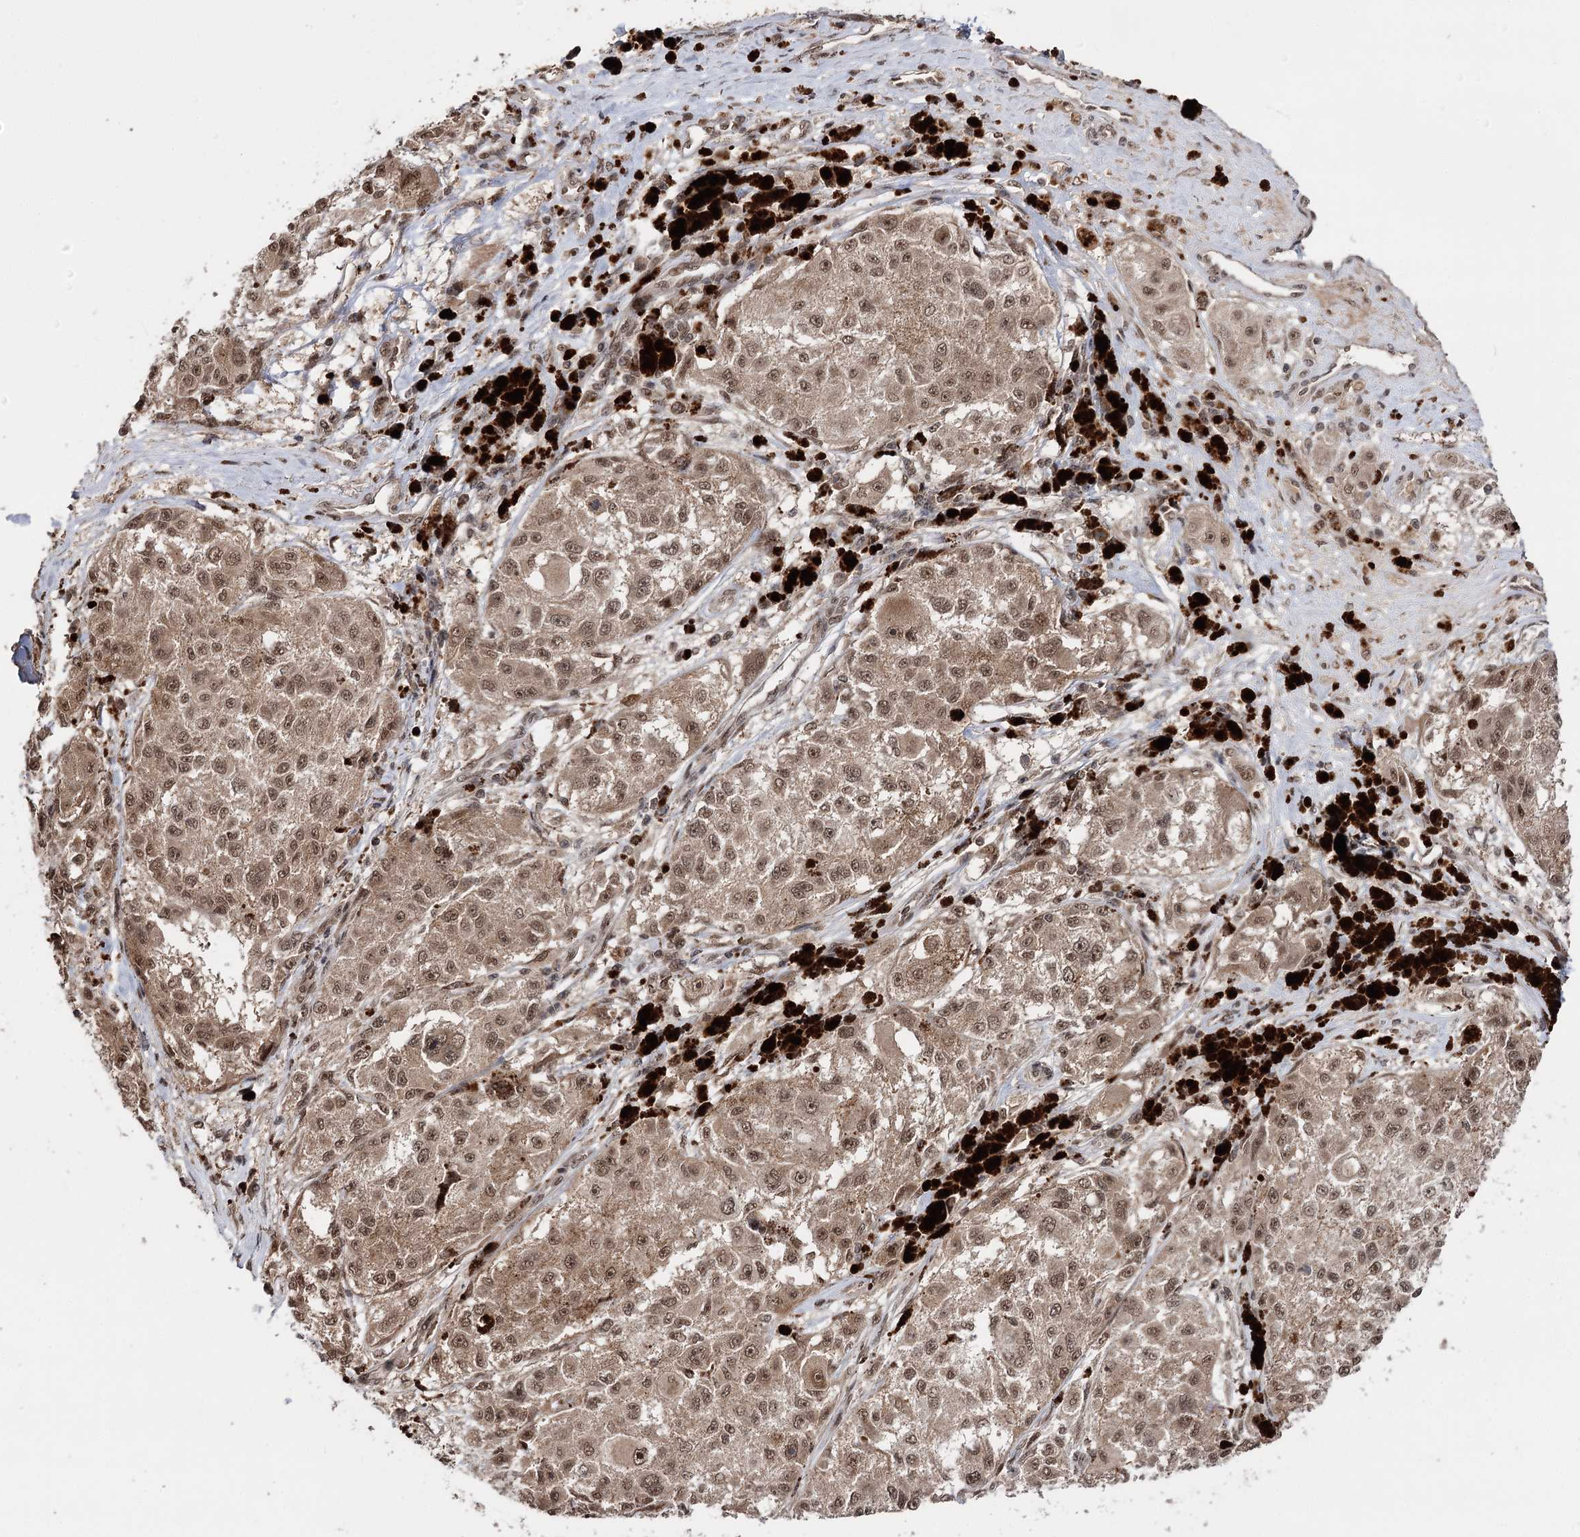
{"staining": {"intensity": "moderate", "quantity": ">75%", "location": "cytoplasmic/membranous,nuclear"}, "tissue": "melanoma", "cell_type": "Tumor cells", "image_type": "cancer", "snomed": [{"axis": "morphology", "description": "Necrosis, NOS"}, {"axis": "morphology", "description": "Malignant melanoma, NOS"}, {"axis": "topography", "description": "Skin"}], "caption": "Immunohistochemical staining of malignant melanoma shows medium levels of moderate cytoplasmic/membranous and nuclear protein expression in approximately >75% of tumor cells.", "gene": "FAM53B", "patient": {"sex": "female", "age": 87}}